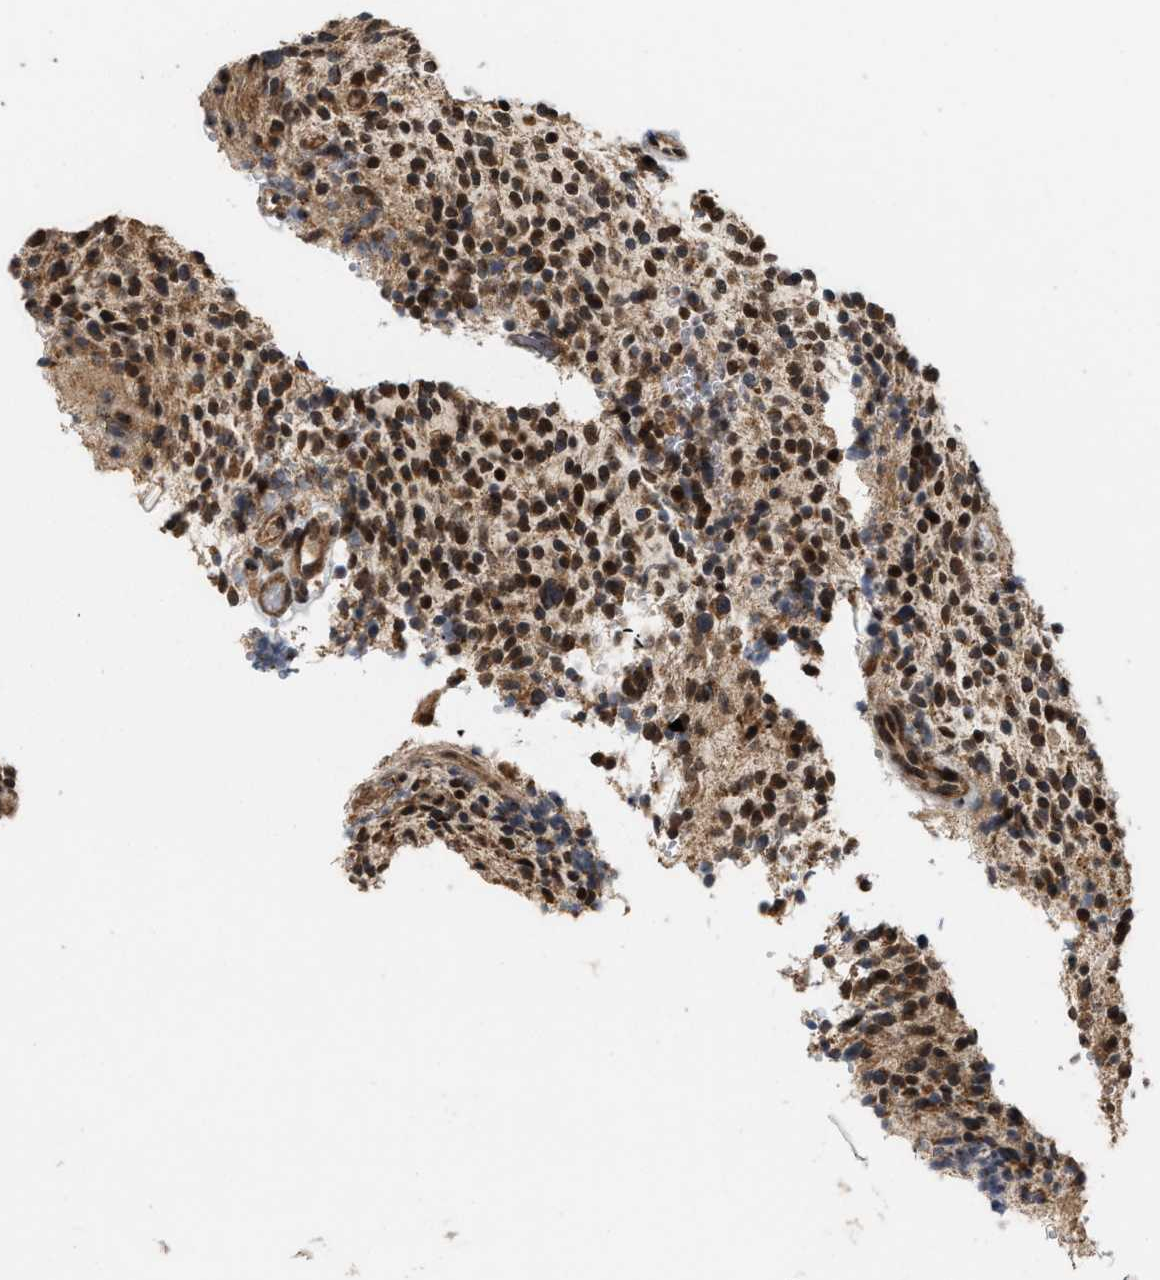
{"staining": {"intensity": "strong", "quantity": ">75%", "location": "nuclear"}, "tissue": "glioma", "cell_type": "Tumor cells", "image_type": "cancer", "snomed": [{"axis": "morphology", "description": "Glioma, malignant, High grade"}, {"axis": "topography", "description": "Brain"}], "caption": "Approximately >75% of tumor cells in human glioma reveal strong nuclear protein positivity as visualized by brown immunohistochemical staining.", "gene": "ELP2", "patient": {"sex": "male", "age": 48}}